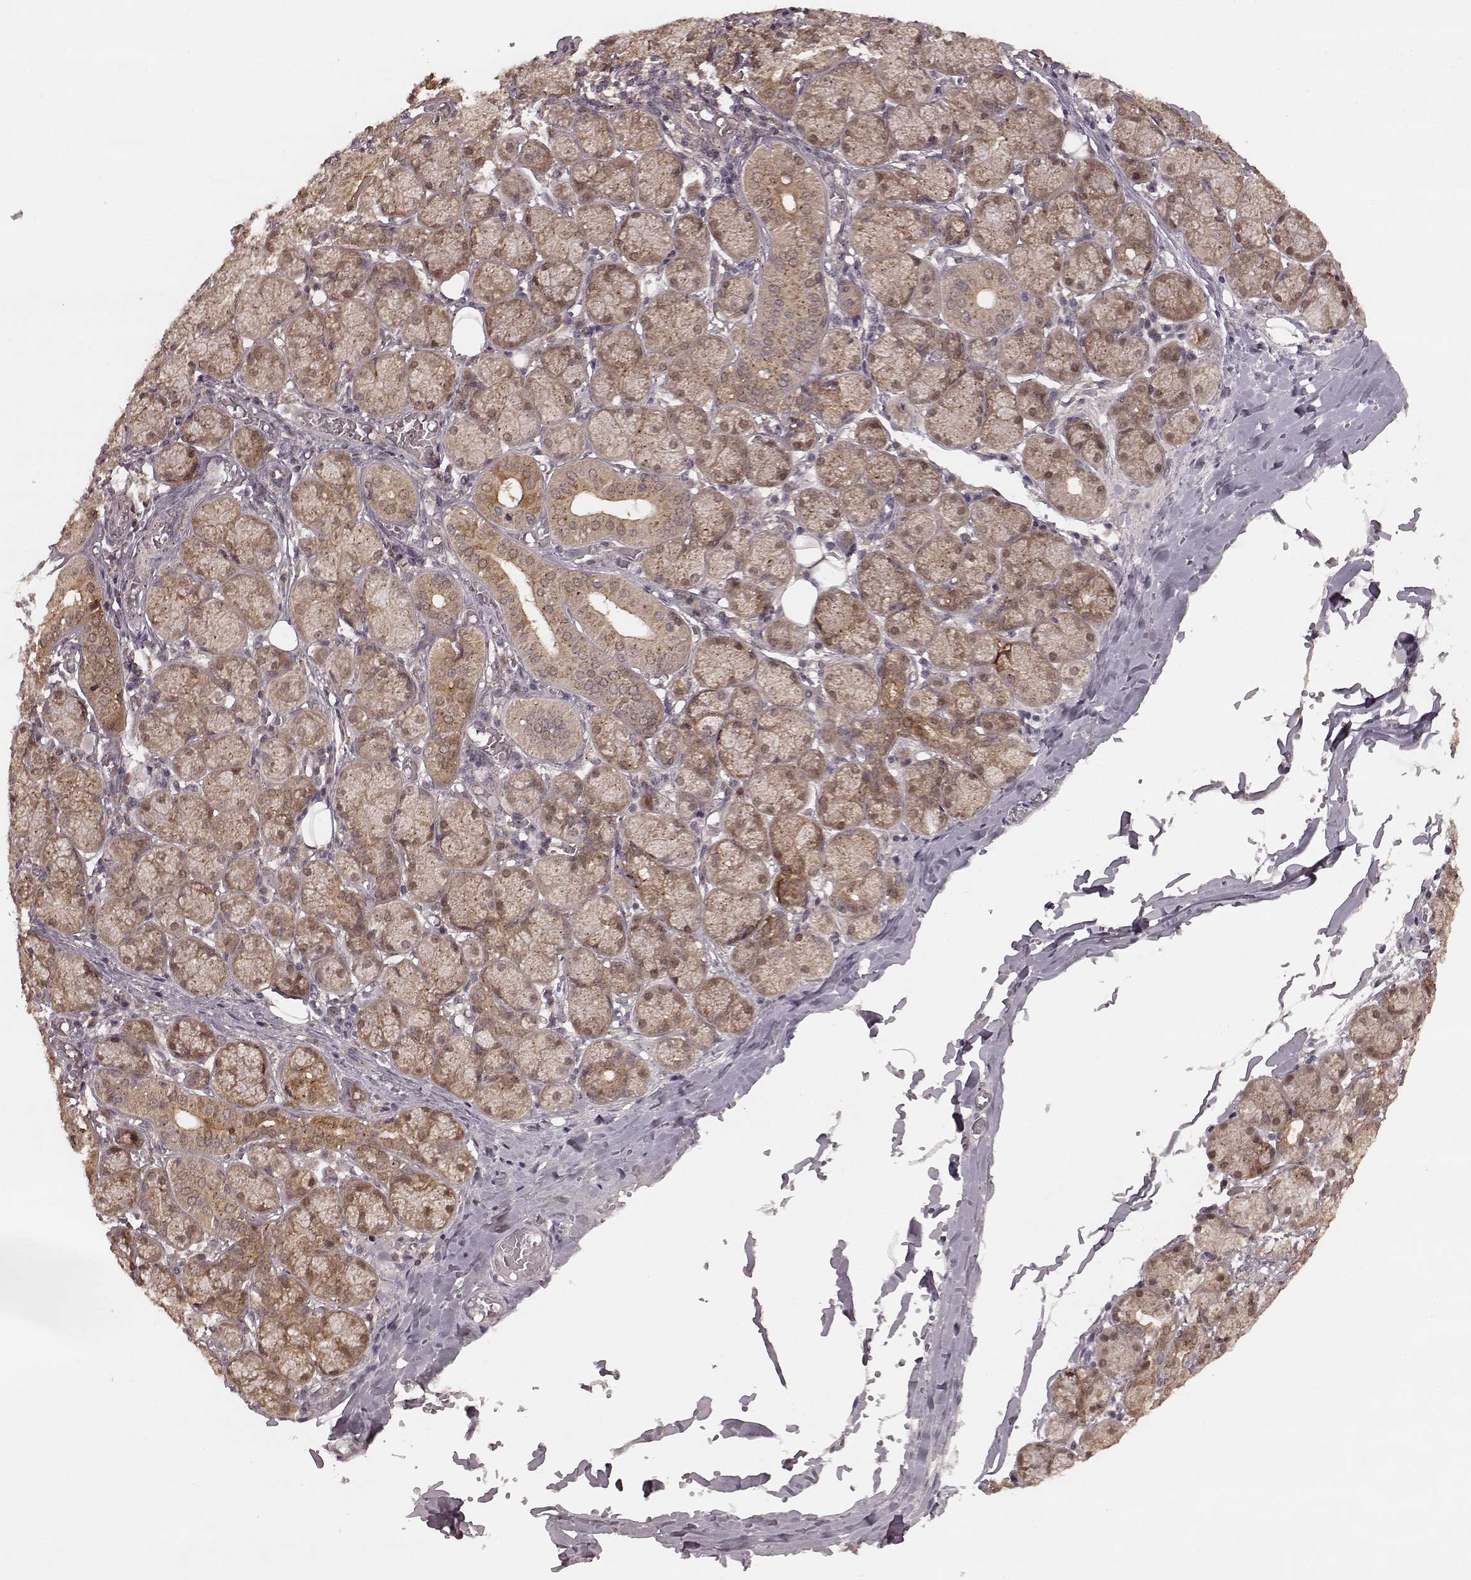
{"staining": {"intensity": "weak", "quantity": "25%-75%", "location": "cytoplasmic/membranous,nuclear"}, "tissue": "salivary gland", "cell_type": "Glandular cells", "image_type": "normal", "snomed": [{"axis": "morphology", "description": "Normal tissue, NOS"}, {"axis": "topography", "description": "Salivary gland"}, {"axis": "topography", "description": "Peripheral nerve tissue"}], "caption": "Immunohistochemistry (IHC) photomicrograph of normal salivary gland stained for a protein (brown), which reveals low levels of weak cytoplasmic/membranous,nuclear positivity in about 25%-75% of glandular cells.", "gene": "GSS", "patient": {"sex": "female", "age": 24}}